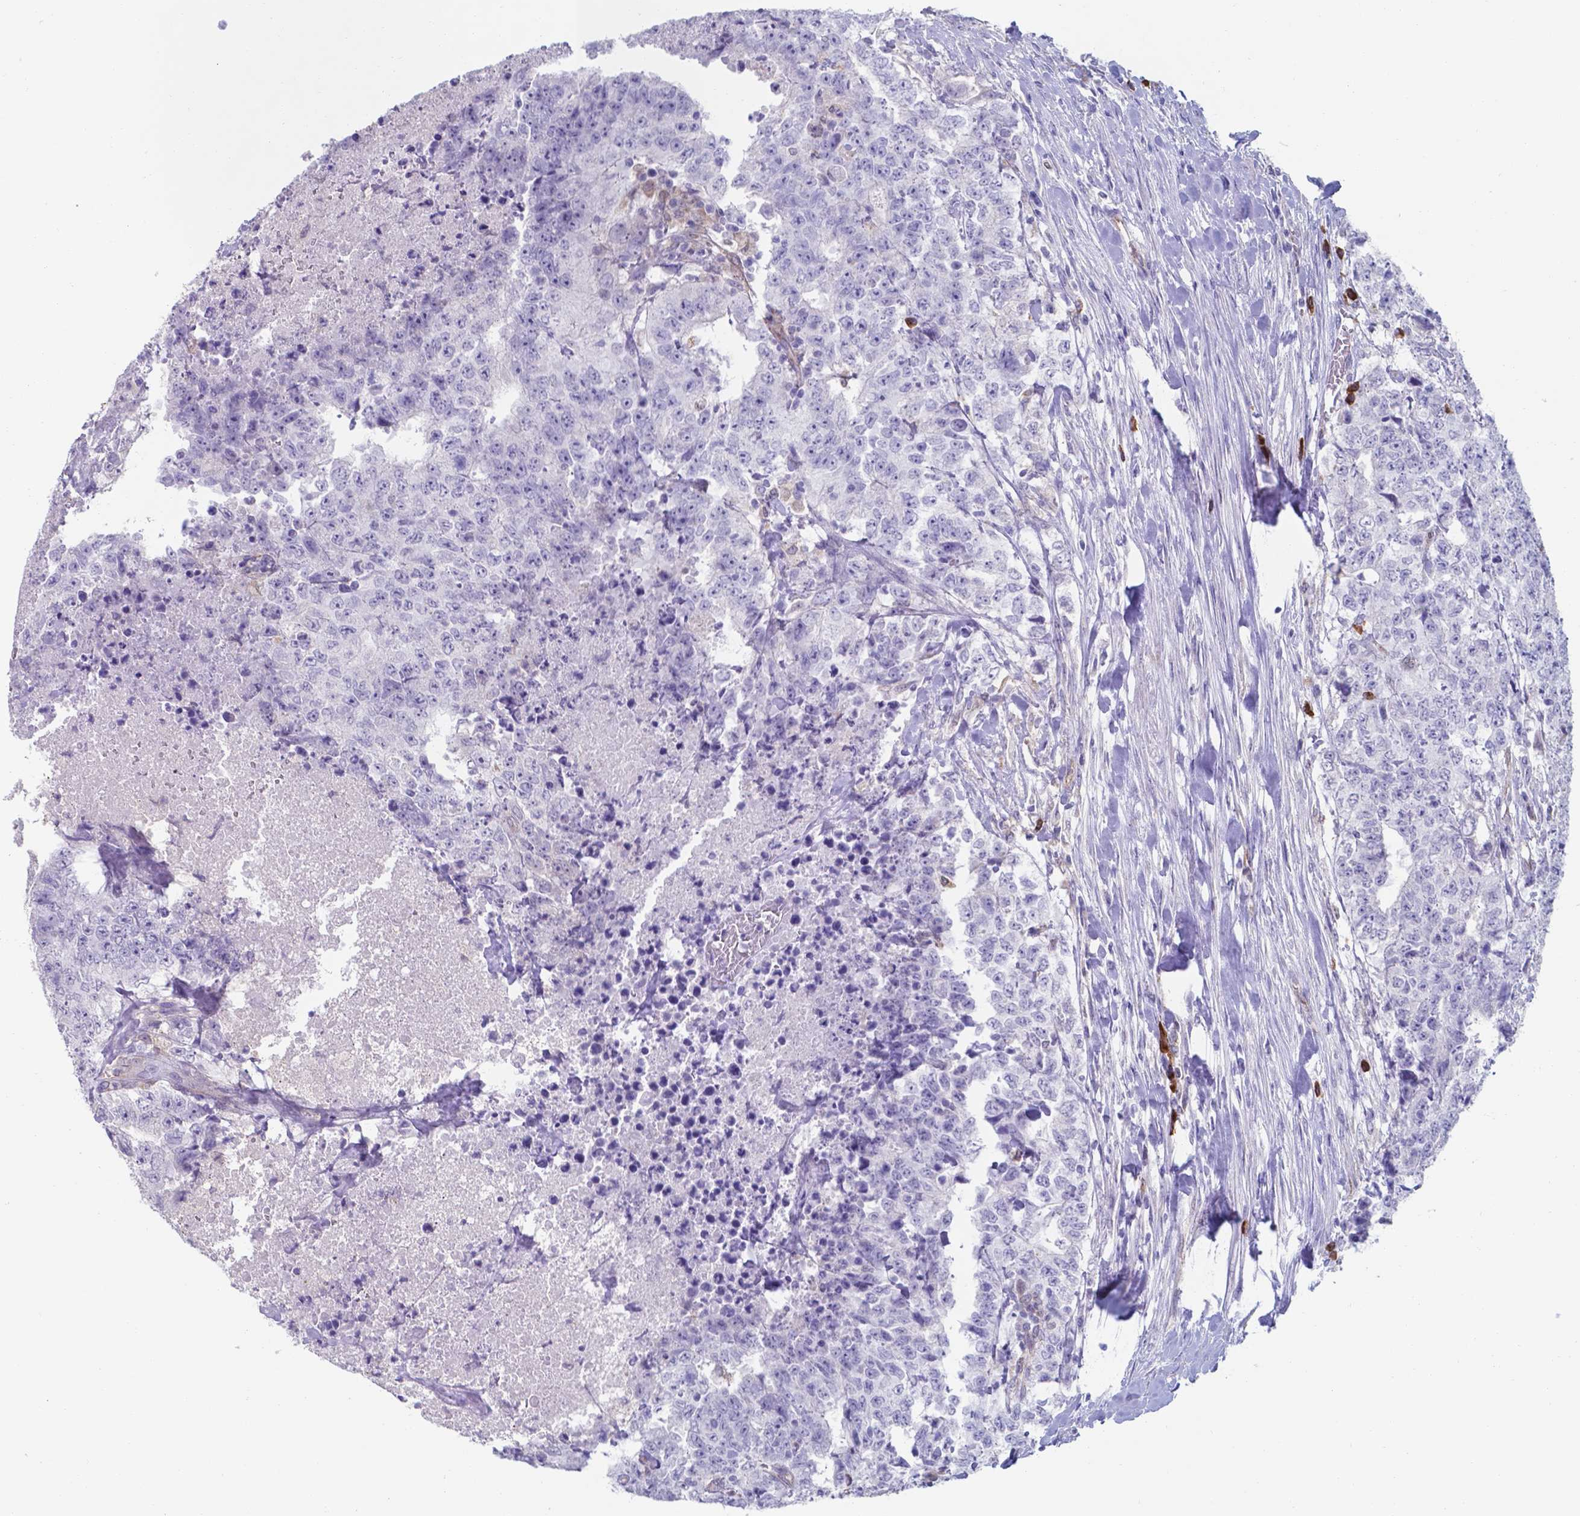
{"staining": {"intensity": "negative", "quantity": "none", "location": "none"}, "tissue": "testis cancer", "cell_type": "Tumor cells", "image_type": "cancer", "snomed": [{"axis": "morphology", "description": "Carcinoma, Embryonal, NOS"}, {"axis": "topography", "description": "Testis"}], "caption": "Tumor cells show no significant expression in testis embryonal carcinoma.", "gene": "UBE2J1", "patient": {"sex": "male", "age": 24}}